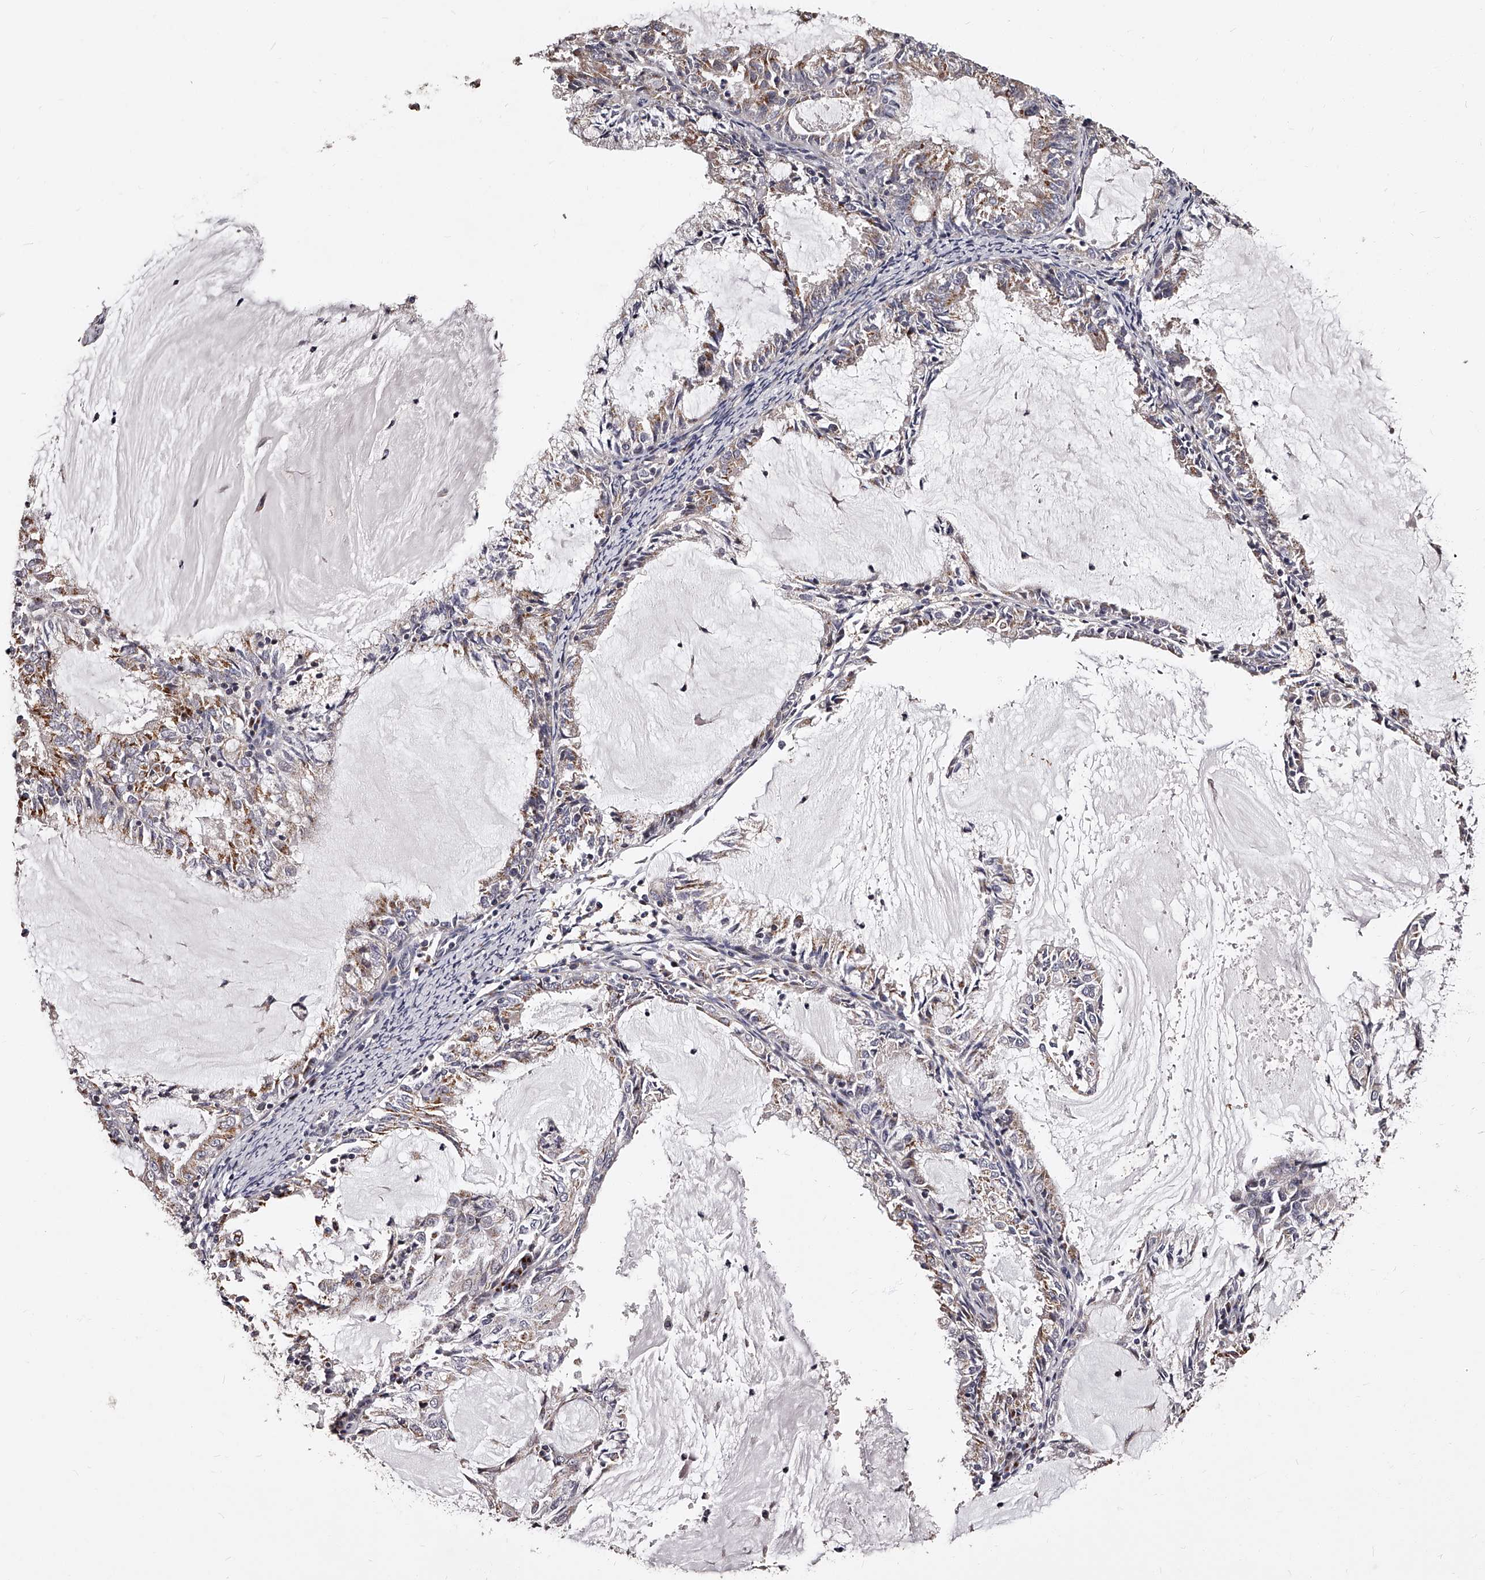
{"staining": {"intensity": "moderate", "quantity": "25%-75%", "location": "cytoplasmic/membranous"}, "tissue": "endometrial cancer", "cell_type": "Tumor cells", "image_type": "cancer", "snomed": [{"axis": "morphology", "description": "Adenocarcinoma, NOS"}, {"axis": "topography", "description": "Endometrium"}], "caption": "This image reveals immunohistochemistry staining of endometrial cancer (adenocarcinoma), with medium moderate cytoplasmic/membranous staining in approximately 25%-75% of tumor cells.", "gene": "RSC1A1", "patient": {"sex": "female", "age": 57}}